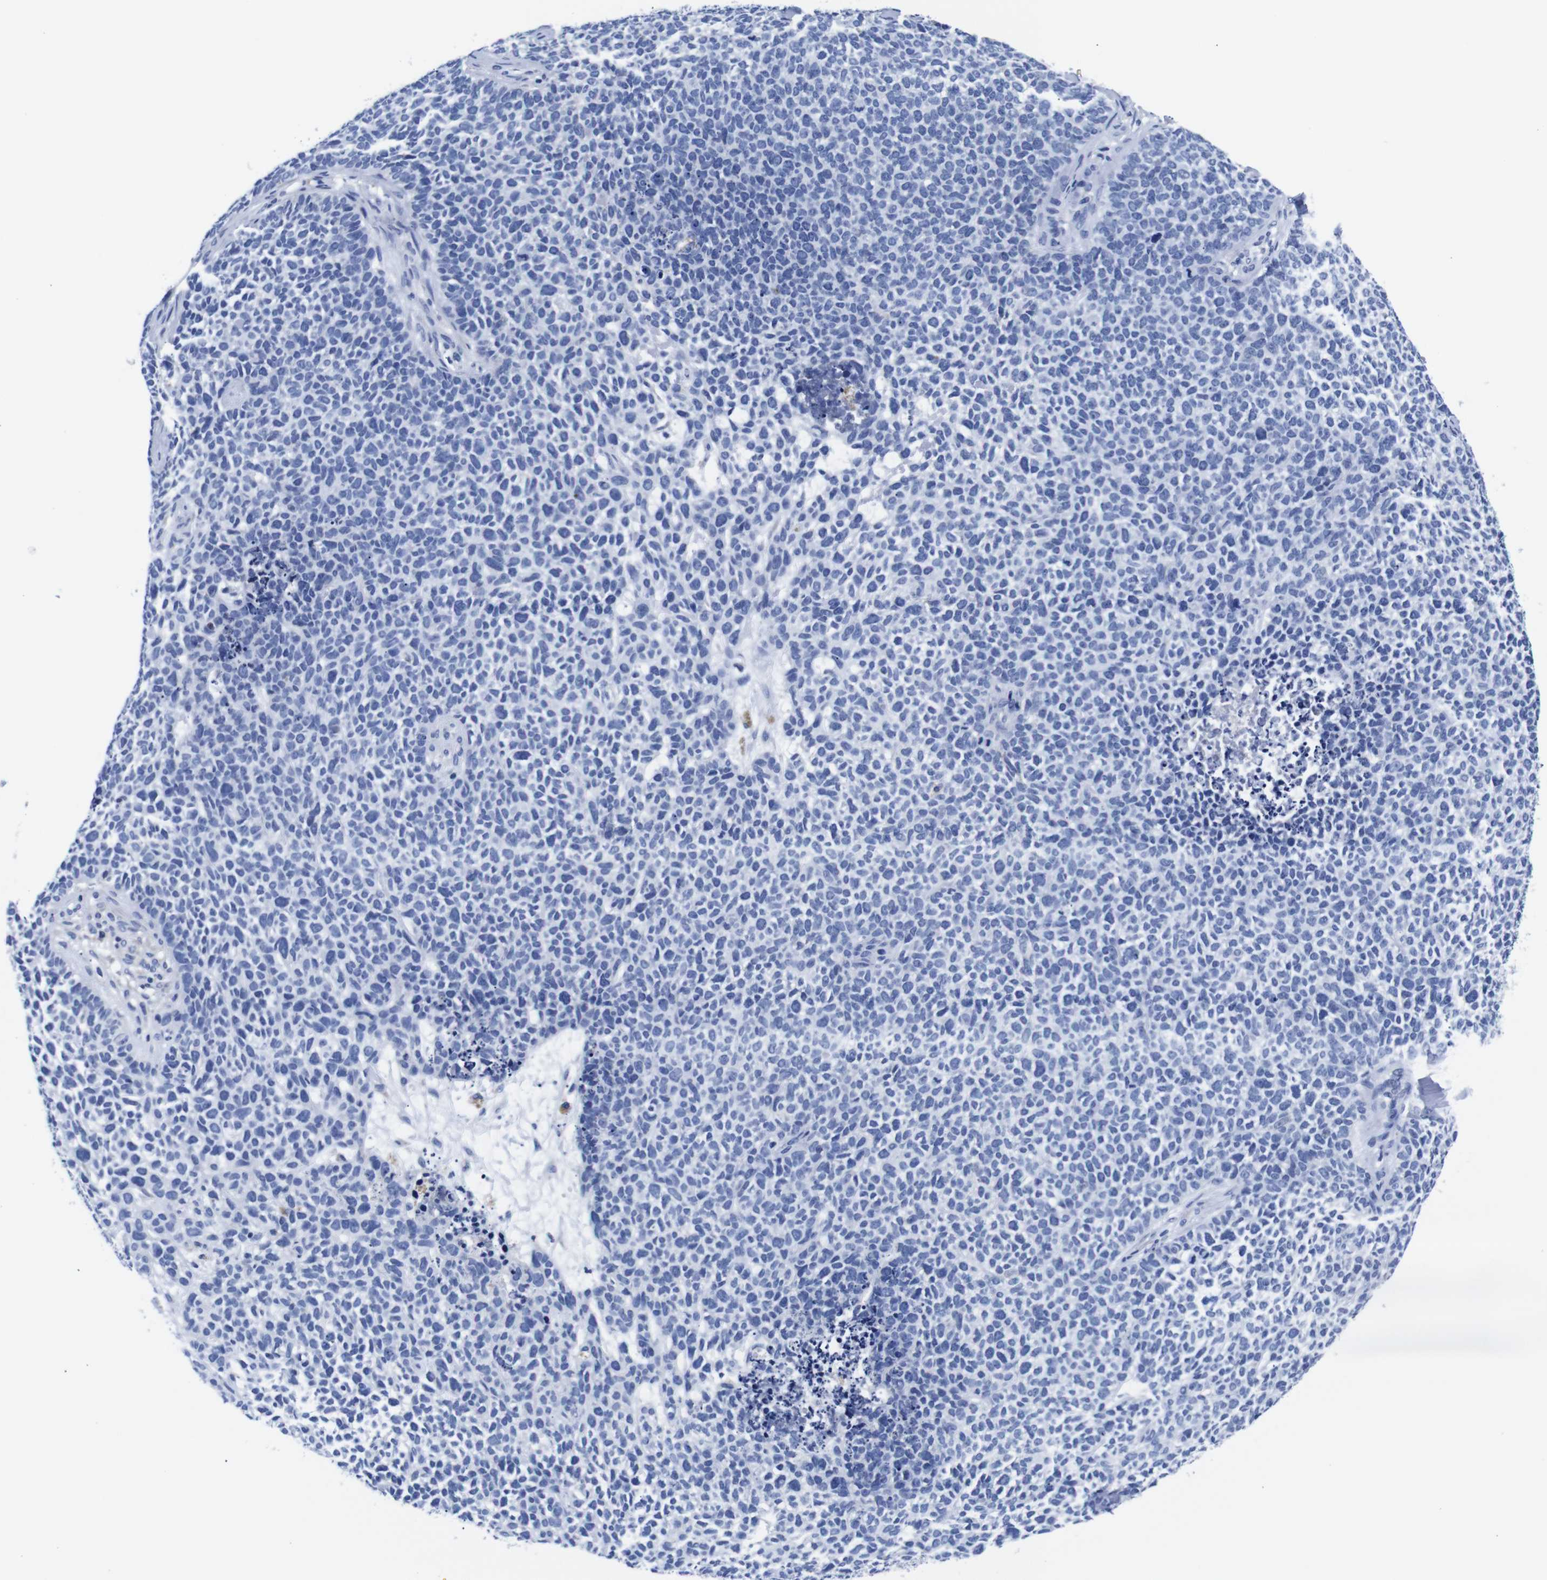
{"staining": {"intensity": "negative", "quantity": "none", "location": "none"}, "tissue": "skin cancer", "cell_type": "Tumor cells", "image_type": "cancer", "snomed": [{"axis": "morphology", "description": "Basal cell carcinoma"}, {"axis": "topography", "description": "Skin"}], "caption": "Protein analysis of skin basal cell carcinoma demonstrates no significant staining in tumor cells.", "gene": "CLEC4G", "patient": {"sex": "female", "age": 84}}